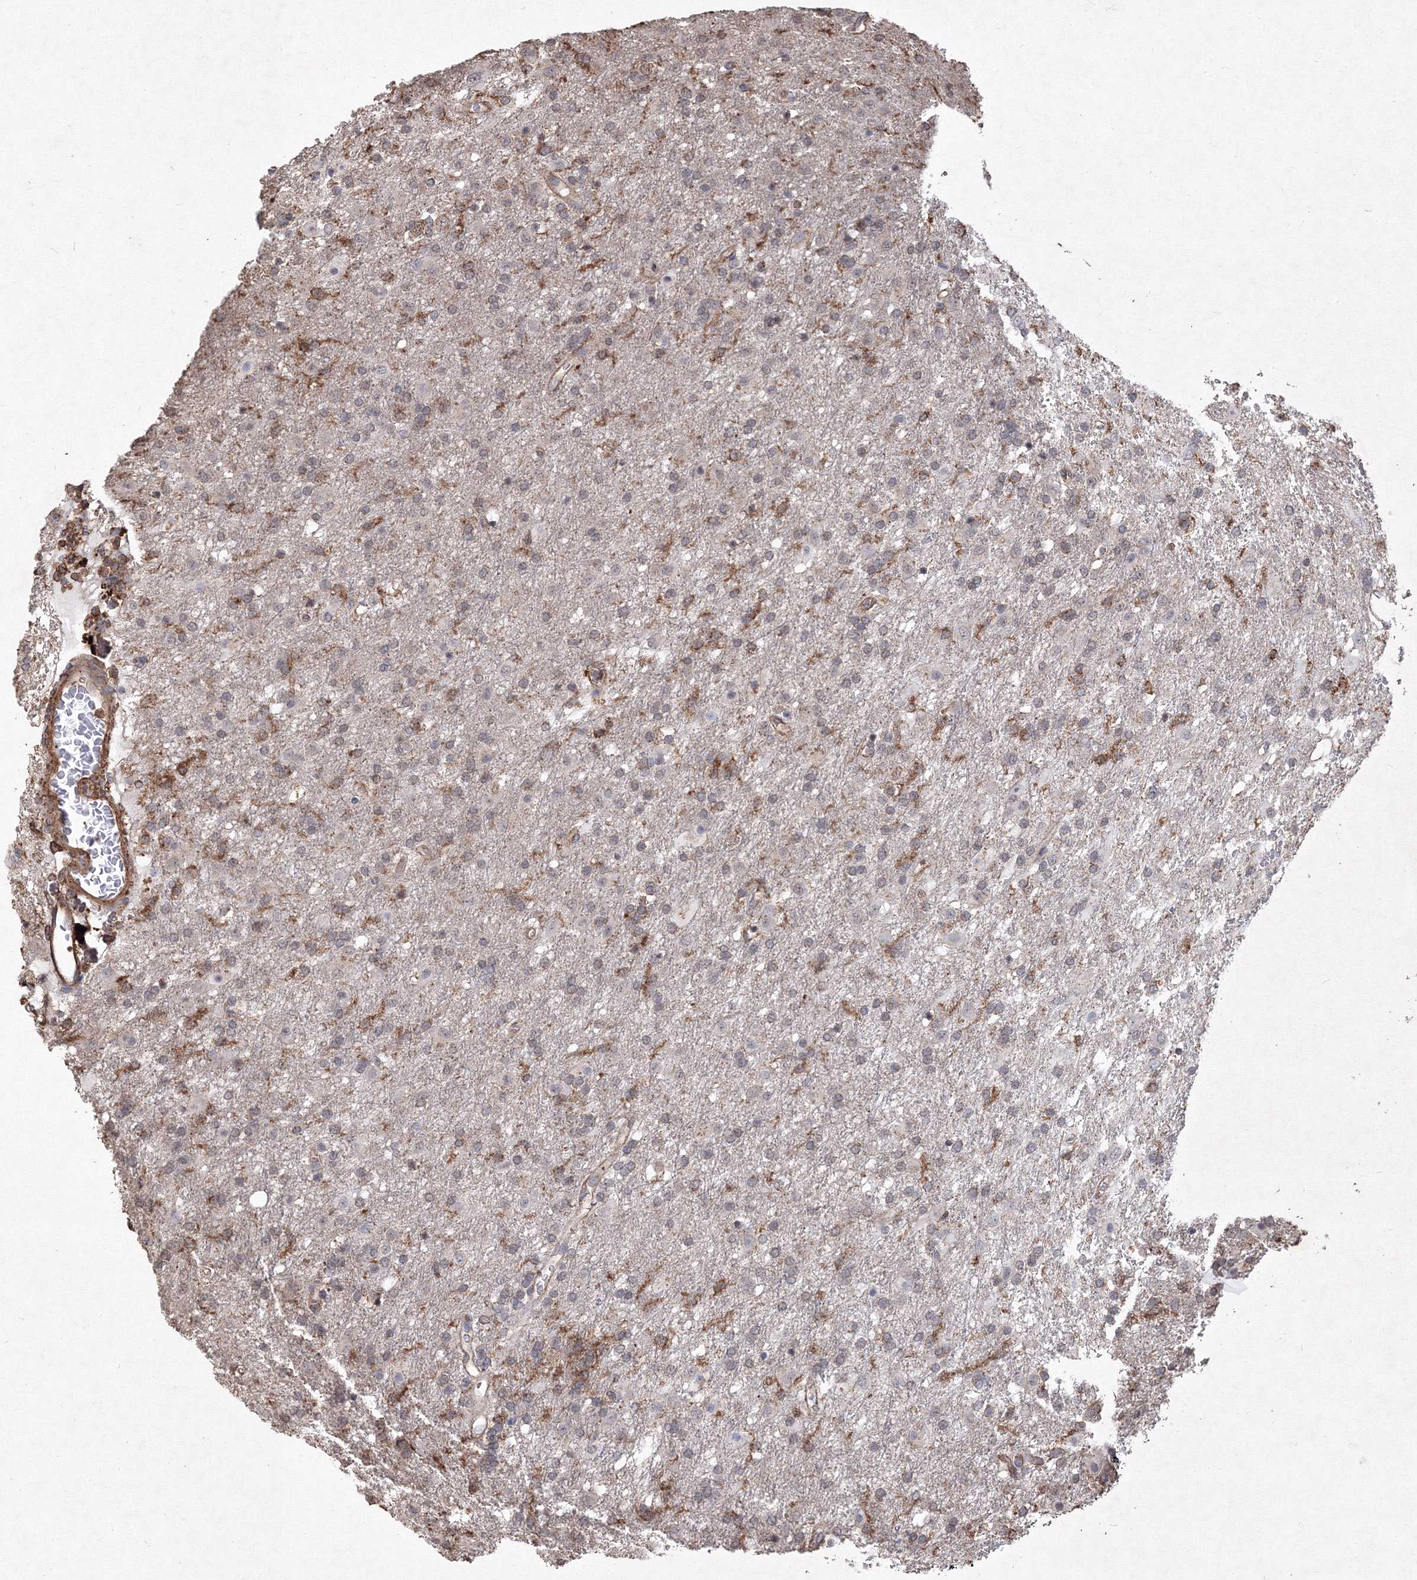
{"staining": {"intensity": "weak", "quantity": "25%-75%", "location": "cytoplasmic/membranous"}, "tissue": "glioma", "cell_type": "Tumor cells", "image_type": "cancer", "snomed": [{"axis": "morphology", "description": "Glioma, malignant, Low grade"}, {"axis": "topography", "description": "Brain"}], "caption": "Approximately 25%-75% of tumor cells in glioma reveal weak cytoplasmic/membranous protein staining as visualized by brown immunohistochemical staining.", "gene": "TMEM139", "patient": {"sex": "male", "age": 65}}